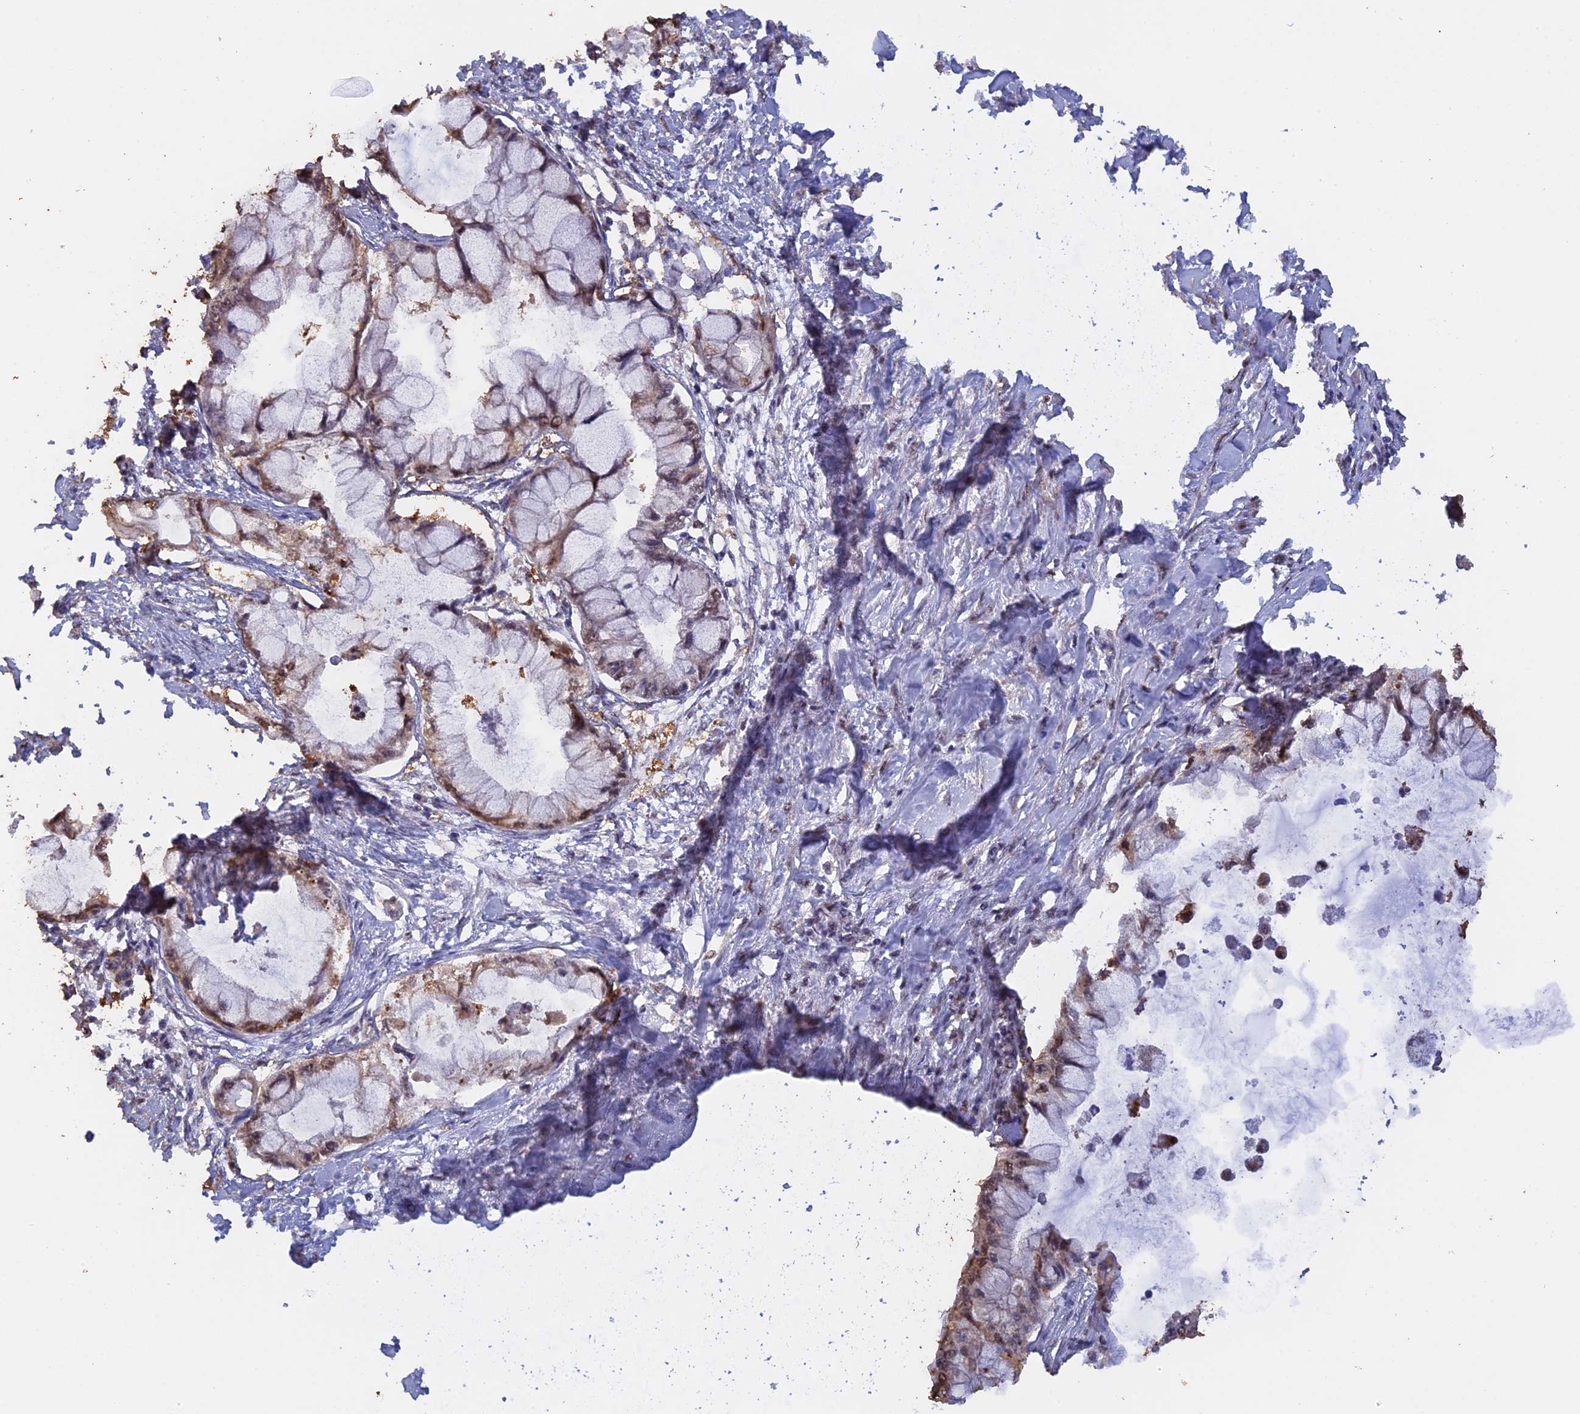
{"staining": {"intensity": "weak", "quantity": "25%-75%", "location": "nuclear"}, "tissue": "pancreatic cancer", "cell_type": "Tumor cells", "image_type": "cancer", "snomed": [{"axis": "morphology", "description": "Adenocarcinoma, NOS"}, {"axis": "topography", "description": "Pancreas"}], "caption": "Immunohistochemistry histopathology image of neoplastic tissue: adenocarcinoma (pancreatic) stained using IHC reveals low levels of weak protein expression localized specifically in the nuclear of tumor cells, appearing as a nuclear brown color.", "gene": "PSMC6", "patient": {"sex": "male", "age": 48}}